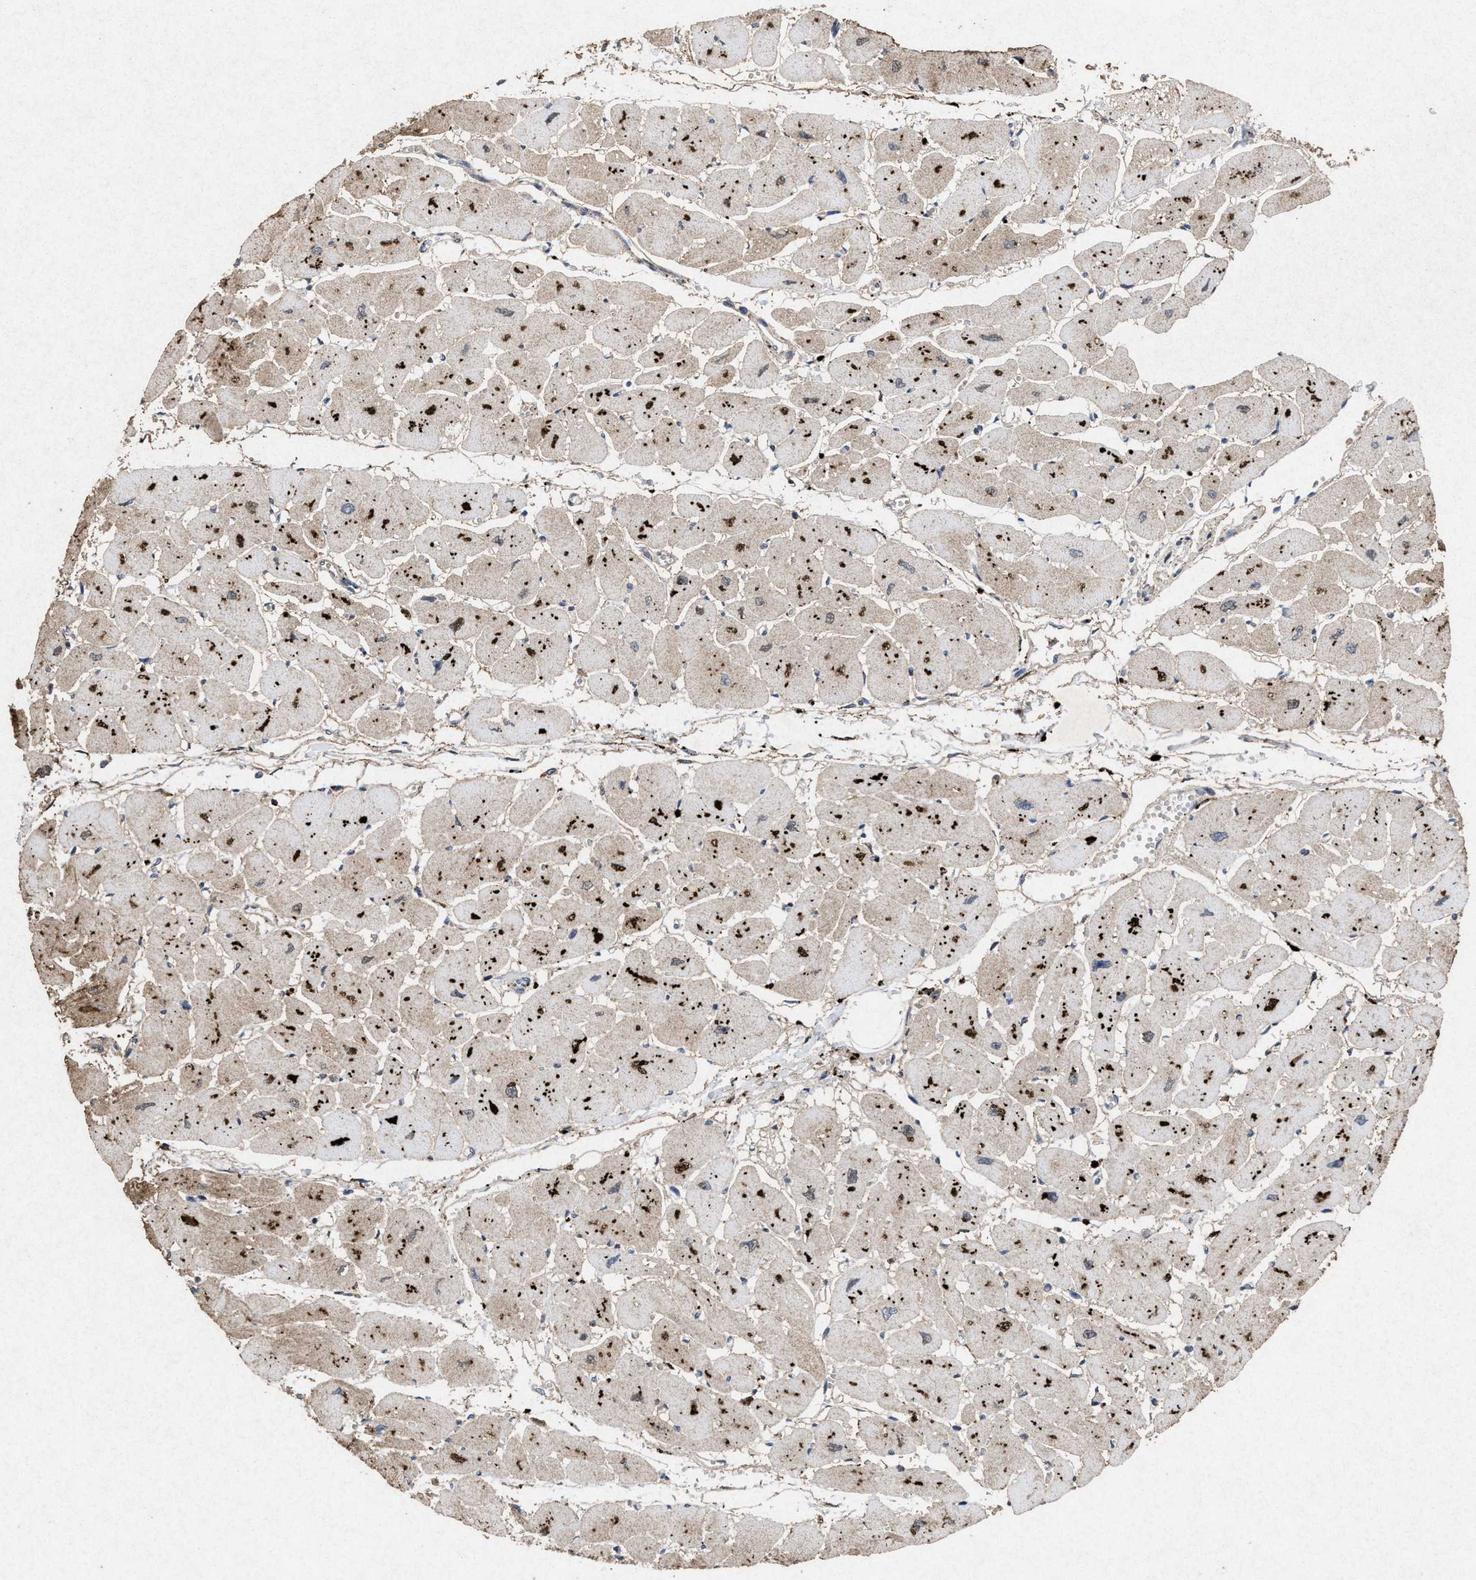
{"staining": {"intensity": "moderate", "quantity": ">75%", "location": "cytoplasmic/membranous"}, "tissue": "heart muscle", "cell_type": "Cardiomyocytes", "image_type": "normal", "snomed": [{"axis": "morphology", "description": "Normal tissue, NOS"}, {"axis": "topography", "description": "Heart"}], "caption": "This image reveals normal heart muscle stained with immunohistochemistry to label a protein in brown. The cytoplasmic/membranous of cardiomyocytes show moderate positivity for the protein. Nuclei are counter-stained blue.", "gene": "MSI2", "patient": {"sex": "female", "age": 54}}